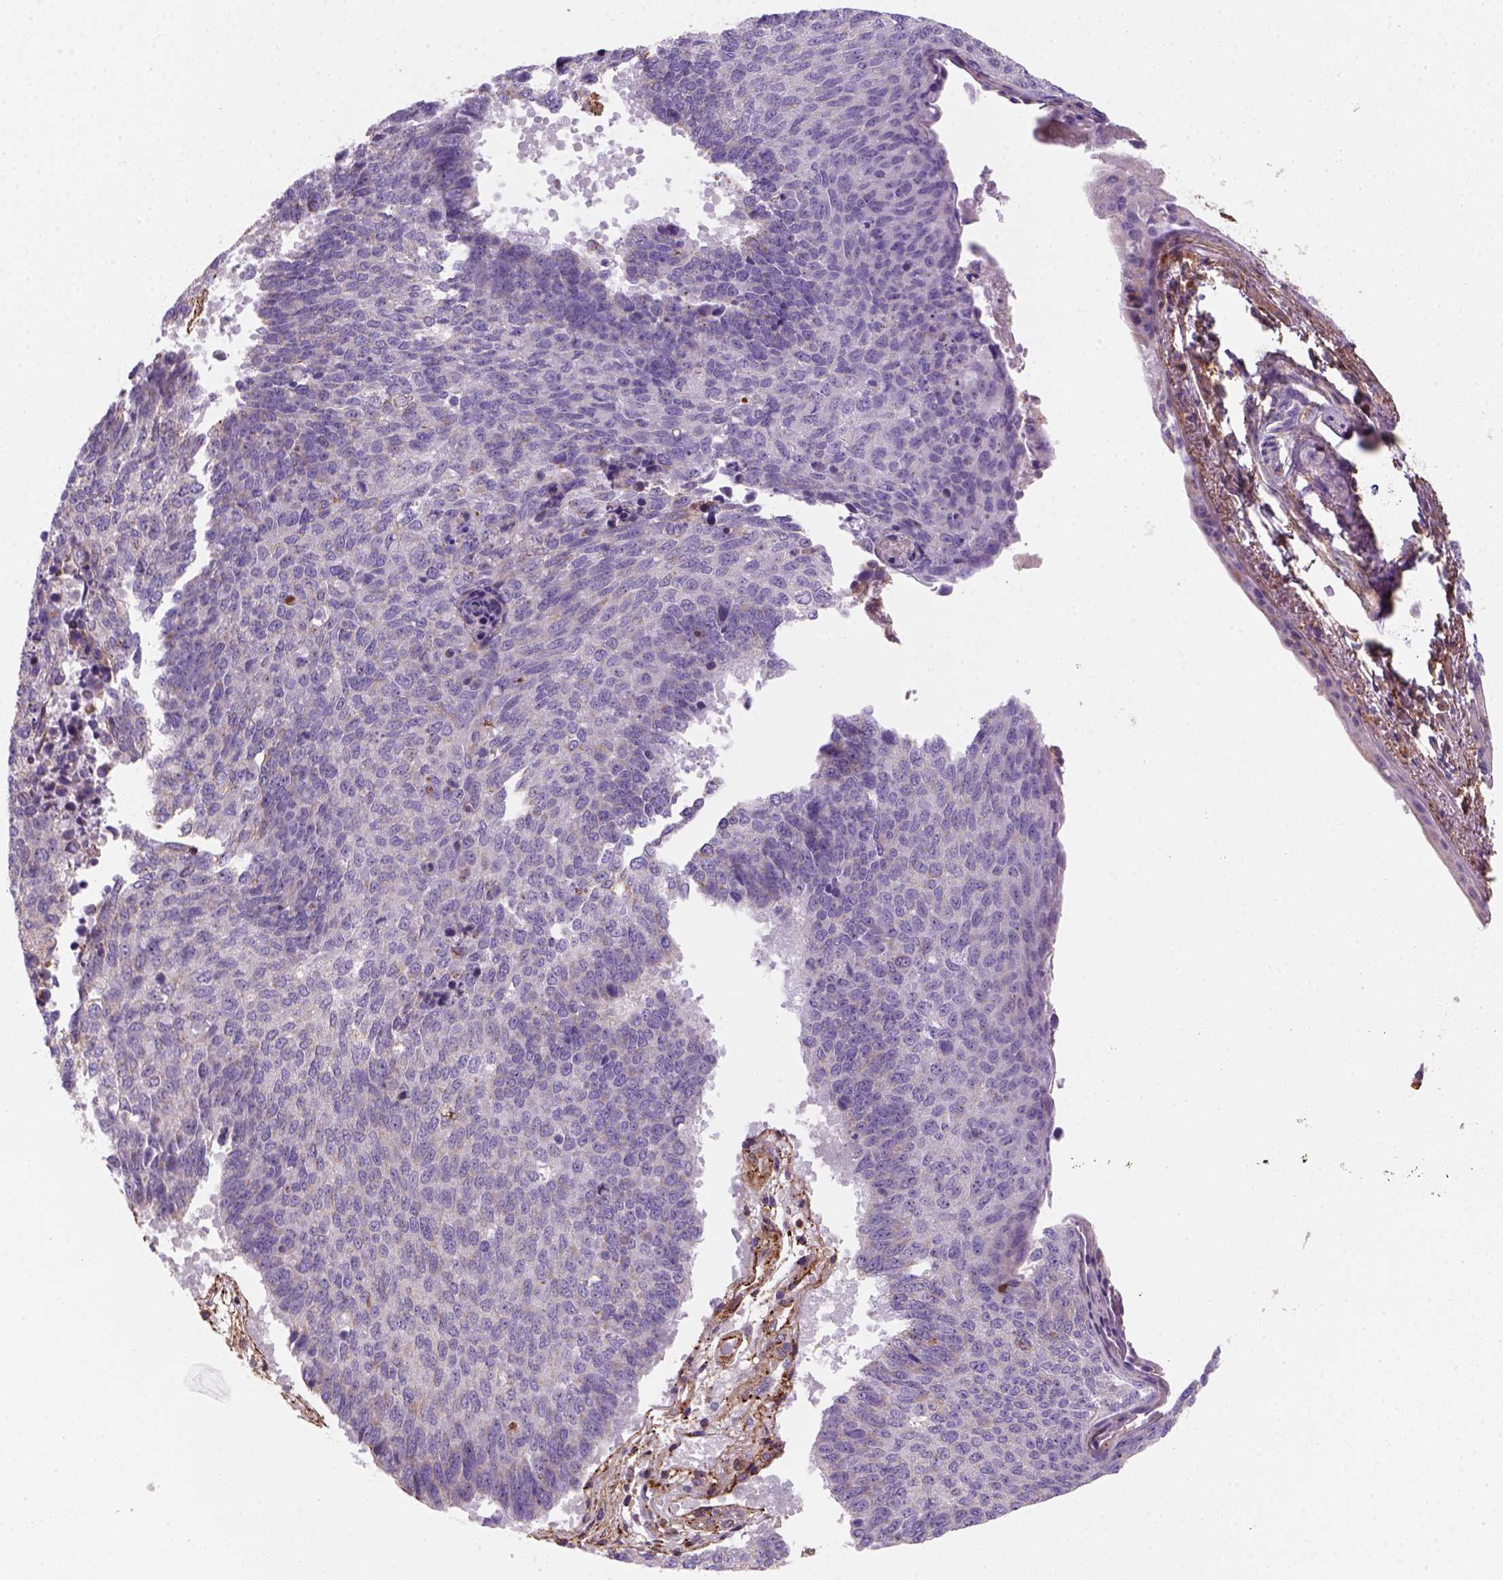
{"staining": {"intensity": "negative", "quantity": "none", "location": "none"}, "tissue": "lung cancer", "cell_type": "Tumor cells", "image_type": "cancer", "snomed": [{"axis": "morphology", "description": "Squamous cell carcinoma, NOS"}, {"axis": "topography", "description": "Lung"}], "caption": "Immunohistochemistry photomicrograph of neoplastic tissue: human lung cancer (squamous cell carcinoma) stained with DAB displays no significant protein expression in tumor cells. The staining is performed using DAB brown chromogen with nuclei counter-stained in using hematoxylin.", "gene": "GPRC5D", "patient": {"sex": "male", "age": 73}}